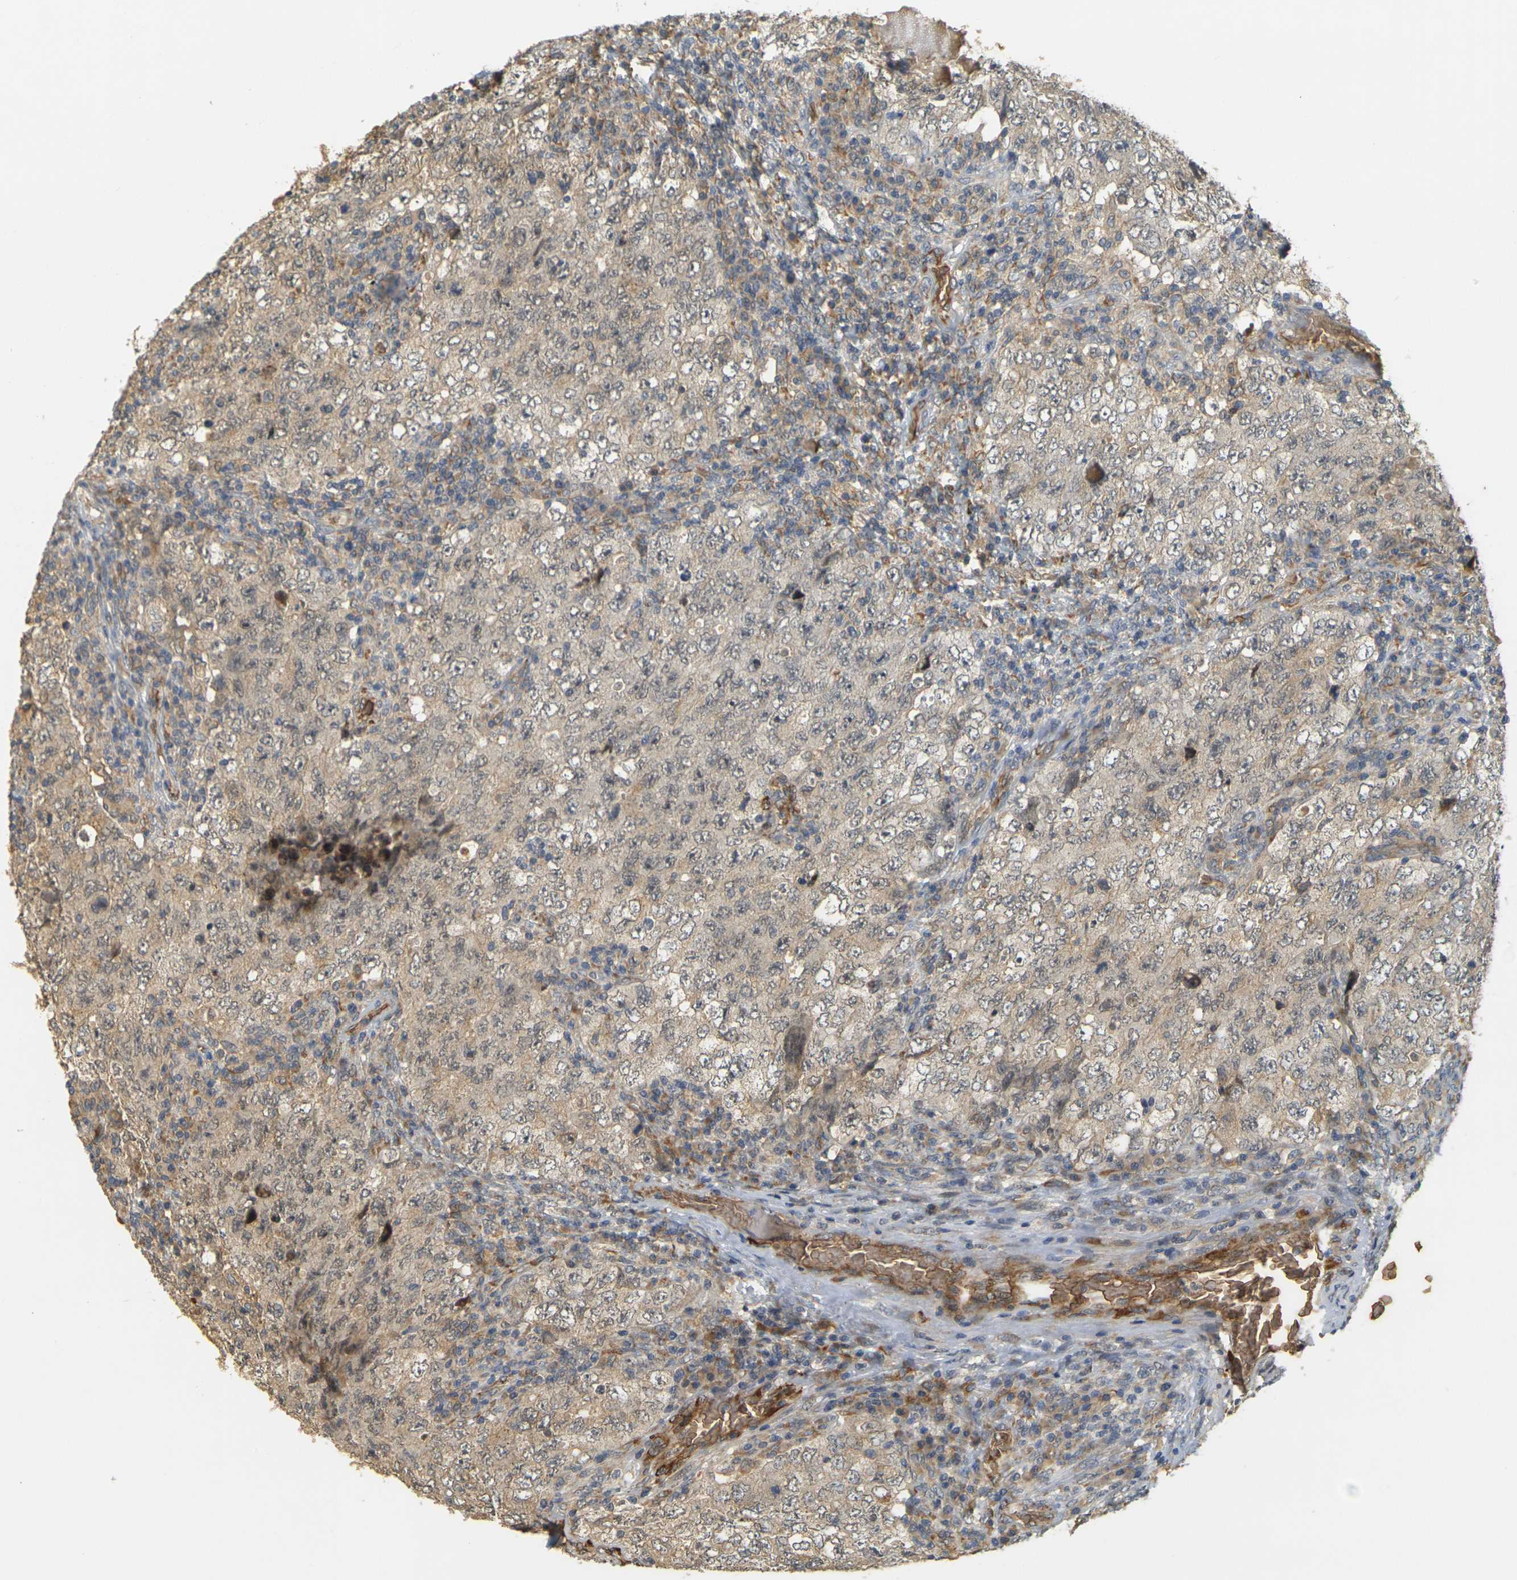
{"staining": {"intensity": "weak", "quantity": ">75%", "location": "cytoplasmic/membranous"}, "tissue": "testis cancer", "cell_type": "Tumor cells", "image_type": "cancer", "snomed": [{"axis": "morphology", "description": "Carcinoma, Embryonal, NOS"}, {"axis": "topography", "description": "Testis"}], "caption": "Tumor cells reveal low levels of weak cytoplasmic/membranous positivity in approximately >75% of cells in testis embryonal carcinoma. The staining was performed using DAB, with brown indicating positive protein expression. Nuclei are stained blue with hematoxylin.", "gene": "MEGF9", "patient": {"sex": "male", "age": 26}}